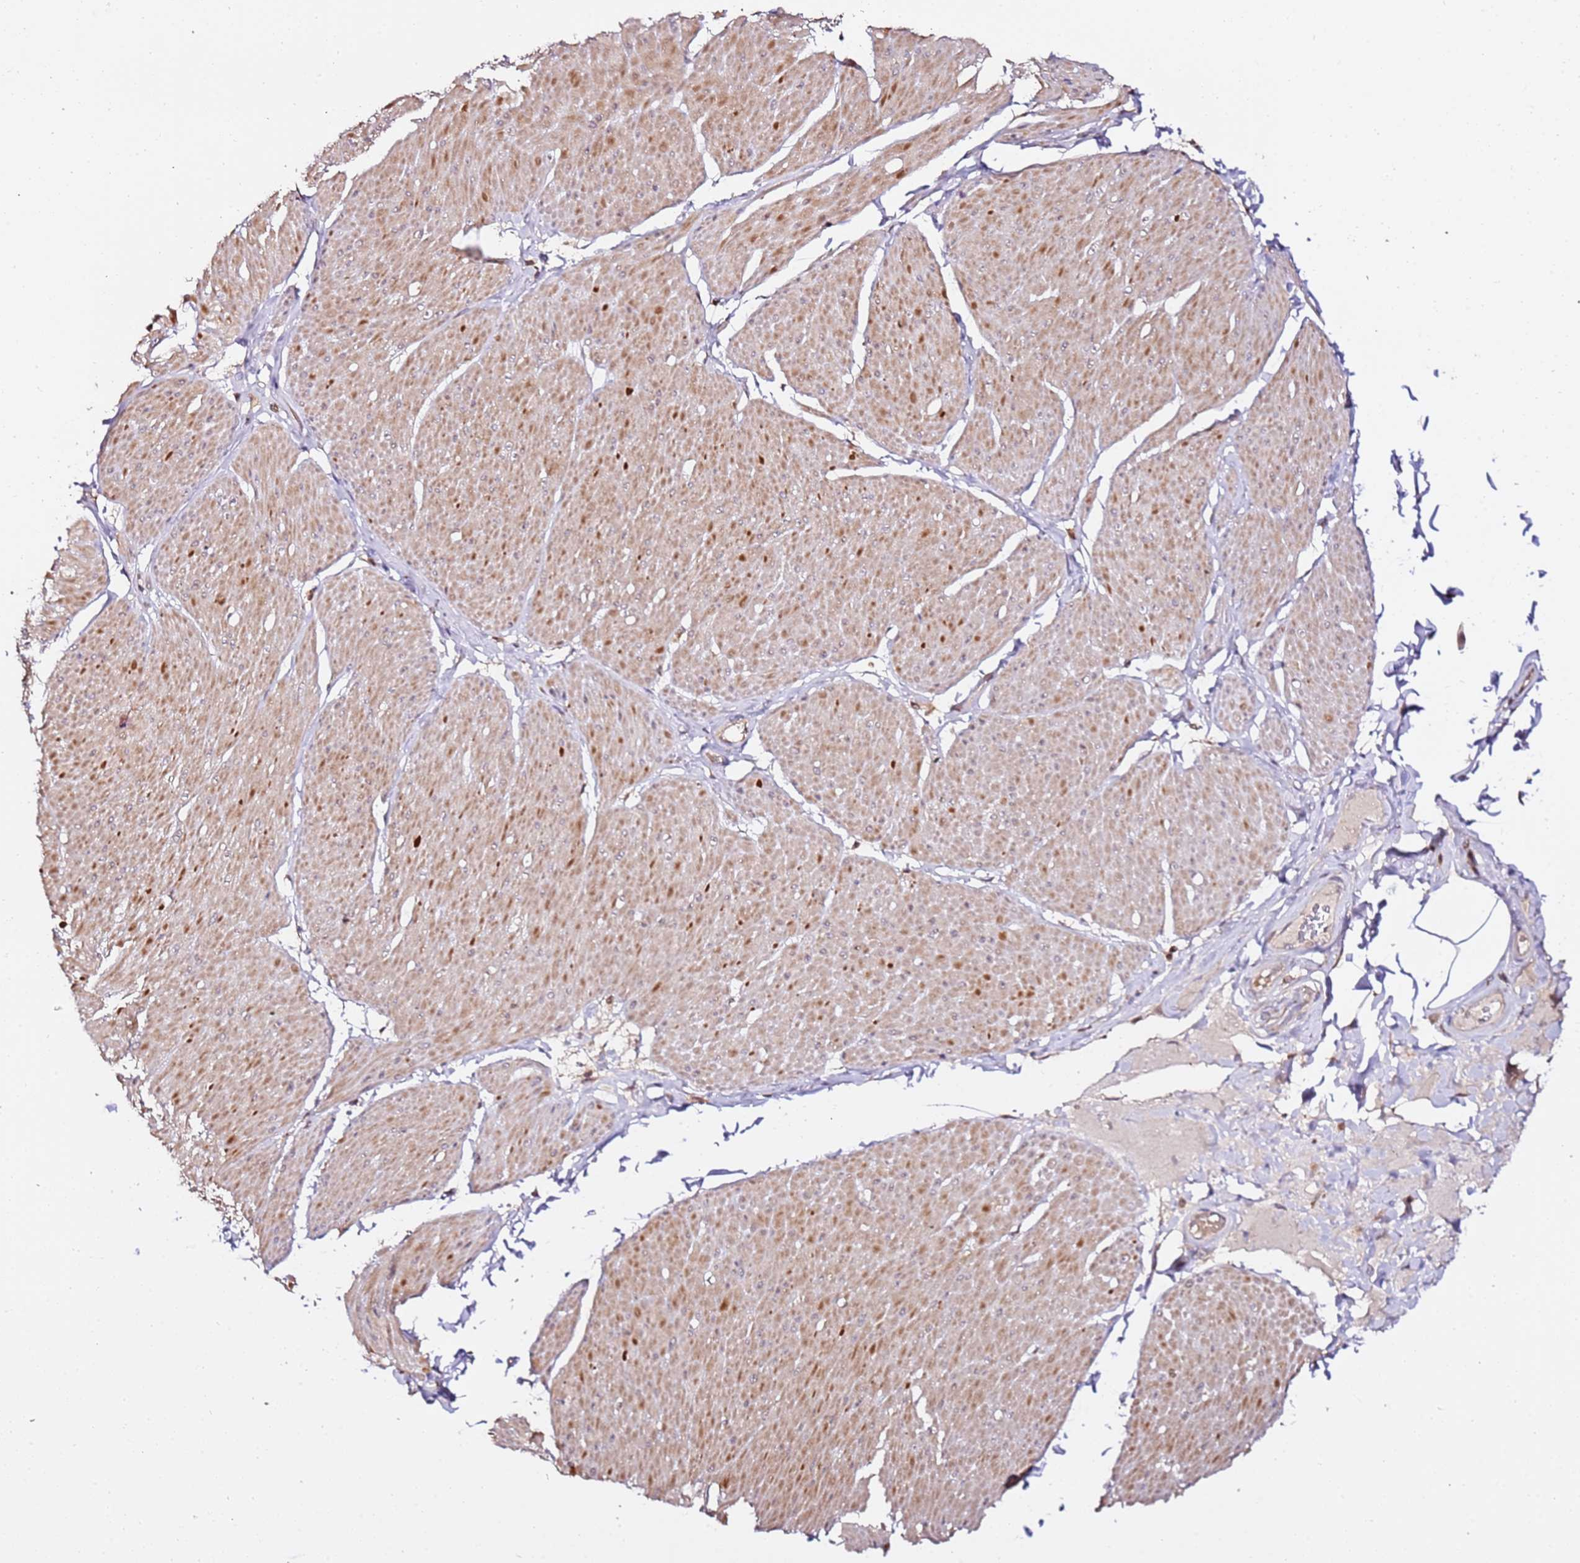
{"staining": {"intensity": "moderate", "quantity": "25%-75%", "location": "cytoplasmic/membranous"}, "tissue": "smooth muscle", "cell_type": "Smooth muscle cells", "image_type": "normal", "snomed": [{"axis": "morphology", "description": "Urothelial carcinoma, High grade"}, {"axis": "topography", "description": "Urinary bladder"}], "caption": "Protein expression by immunohistochemistry shows moderate cytoplasmic/membranous positivity in about 25%-75% of smooth muscle cells in unremarkable smooth muscle. (DAB (3,3'-diaminobenzidine) = brown stain, brightfield microscopy at high magnification).", "gene": "OR5V1", "patient": {"sex": "male", "age": 46}}